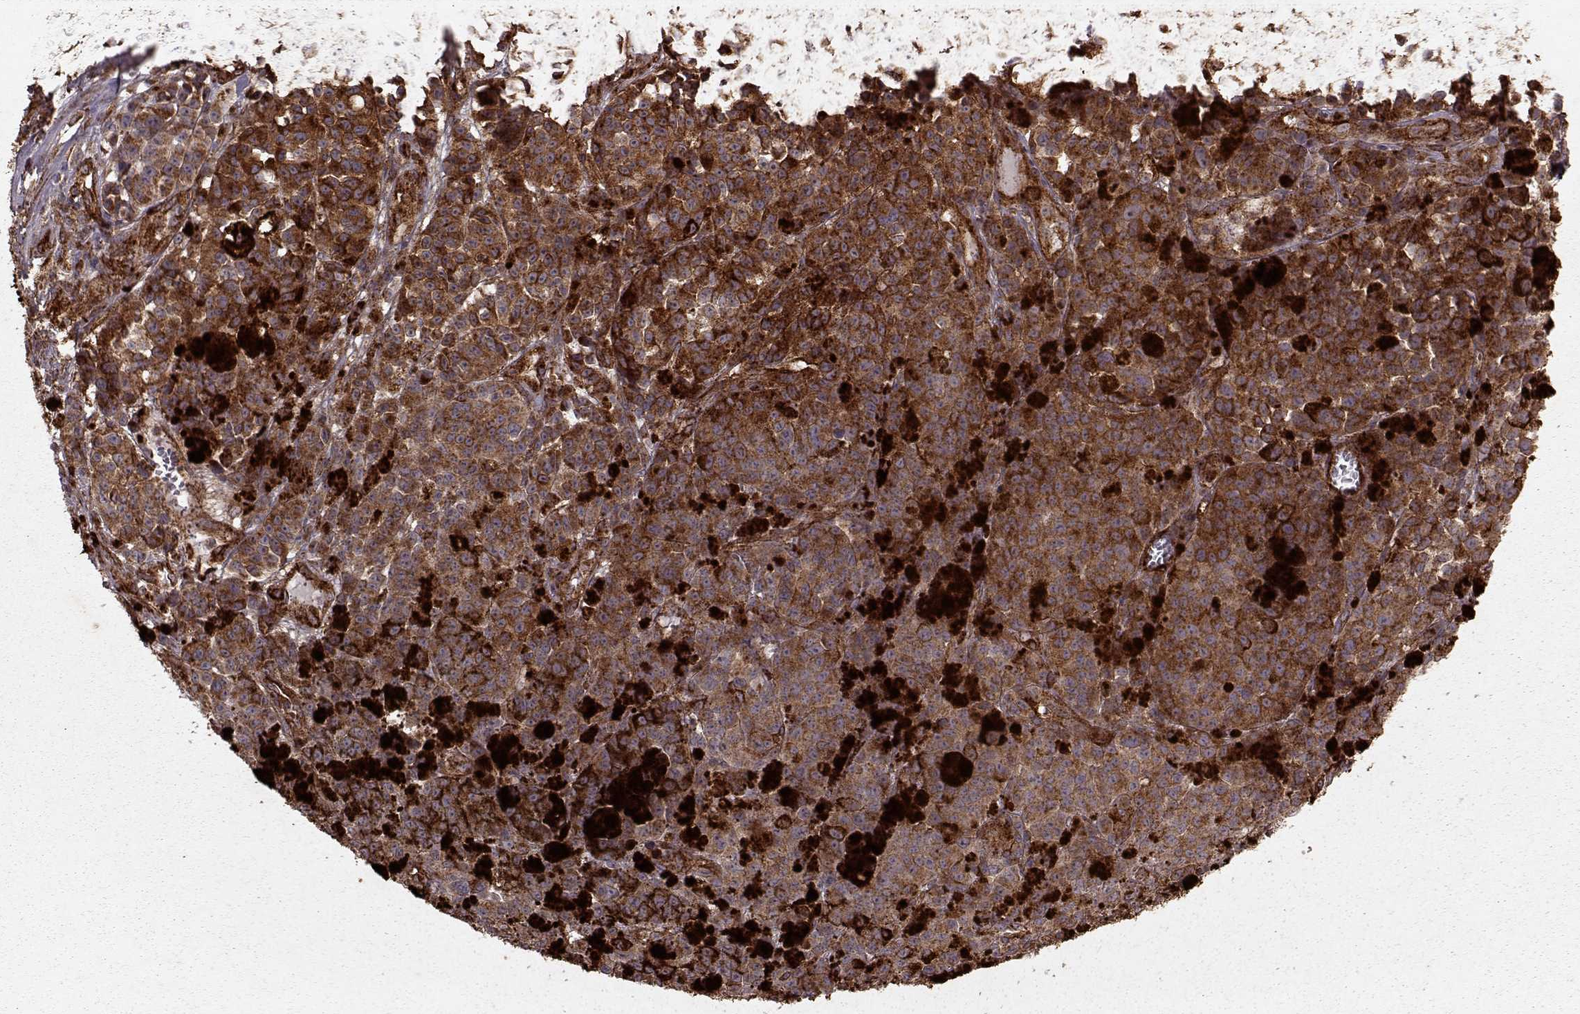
{"staining": {"intensity": "strong", "quantity": ">75%", "location": "cytoplasmic/membranous"}, "tissue": "melanoma", "cell_type": "Tumor cells", "image_type": "cancer", "snomed": [{"axis": "morphology", "description": "Malignant melanoma, NOS"}, {"axis": "topography", "description": "Skin"}], "caption": "The histopathology image reveals a brown stain indicating the presence of a protein in the cytoplasmic/membranous of tumor cells in malignant melanoma.", "gene": "FXN", "patient": {"sex": "female", "age": 58}}